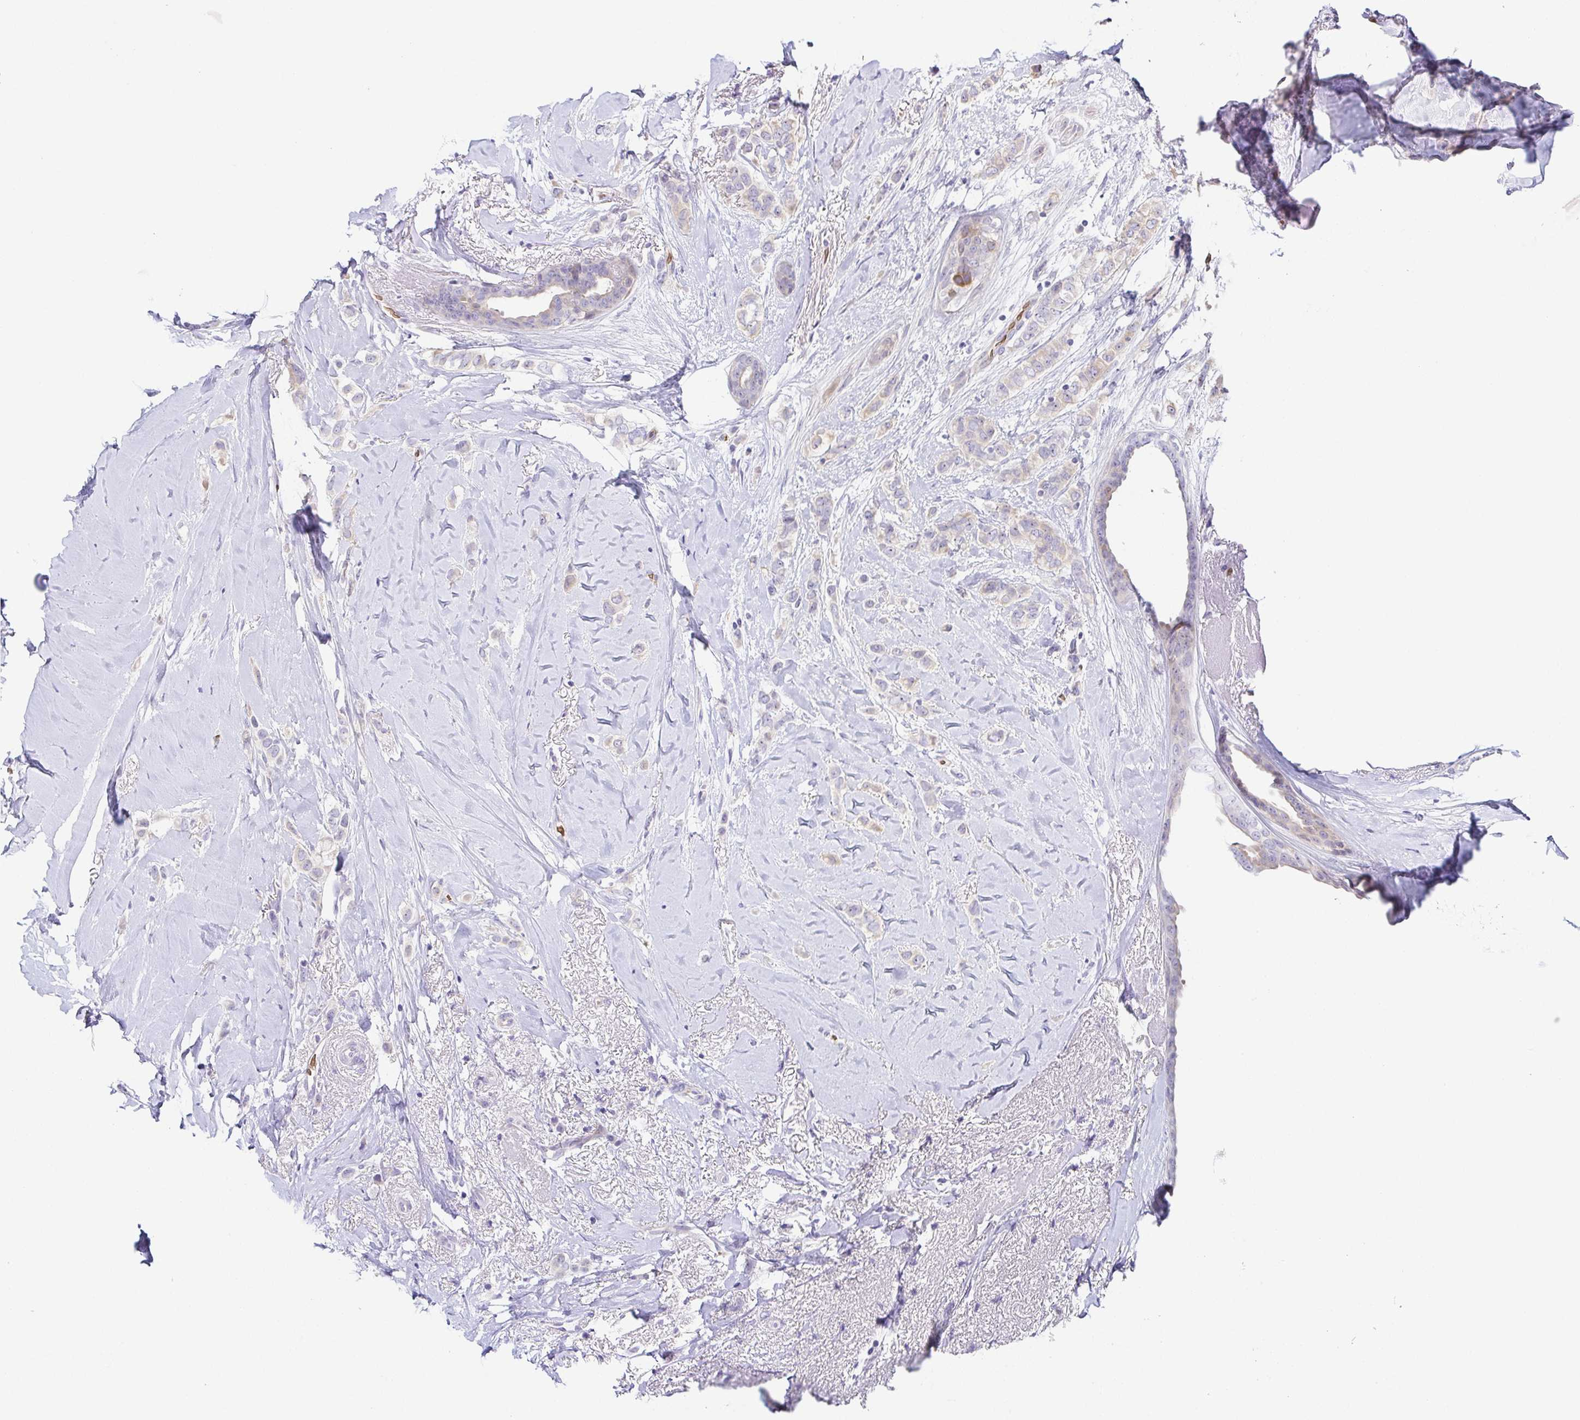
{"staining": {"intensity": "weak", "quantity": "<25%", "location": "cytoplasmic/membranous"}, "tissue": "breast cancer", "cell_type": "Tumor cells", "image_type": "cancer", "snomed": [{"axis": "morphology", "description": "Lobular carcinoma"}, {"axis": "topography", "description": "Breast"}], "caption": "Breast cancer (lobular carcinoma) stained for a protein using immunohistochemistry (IHC) exhibits no staining tumor cells.", "gene": "FAM162B", "patient": {"sex": "female", "age": 66}}